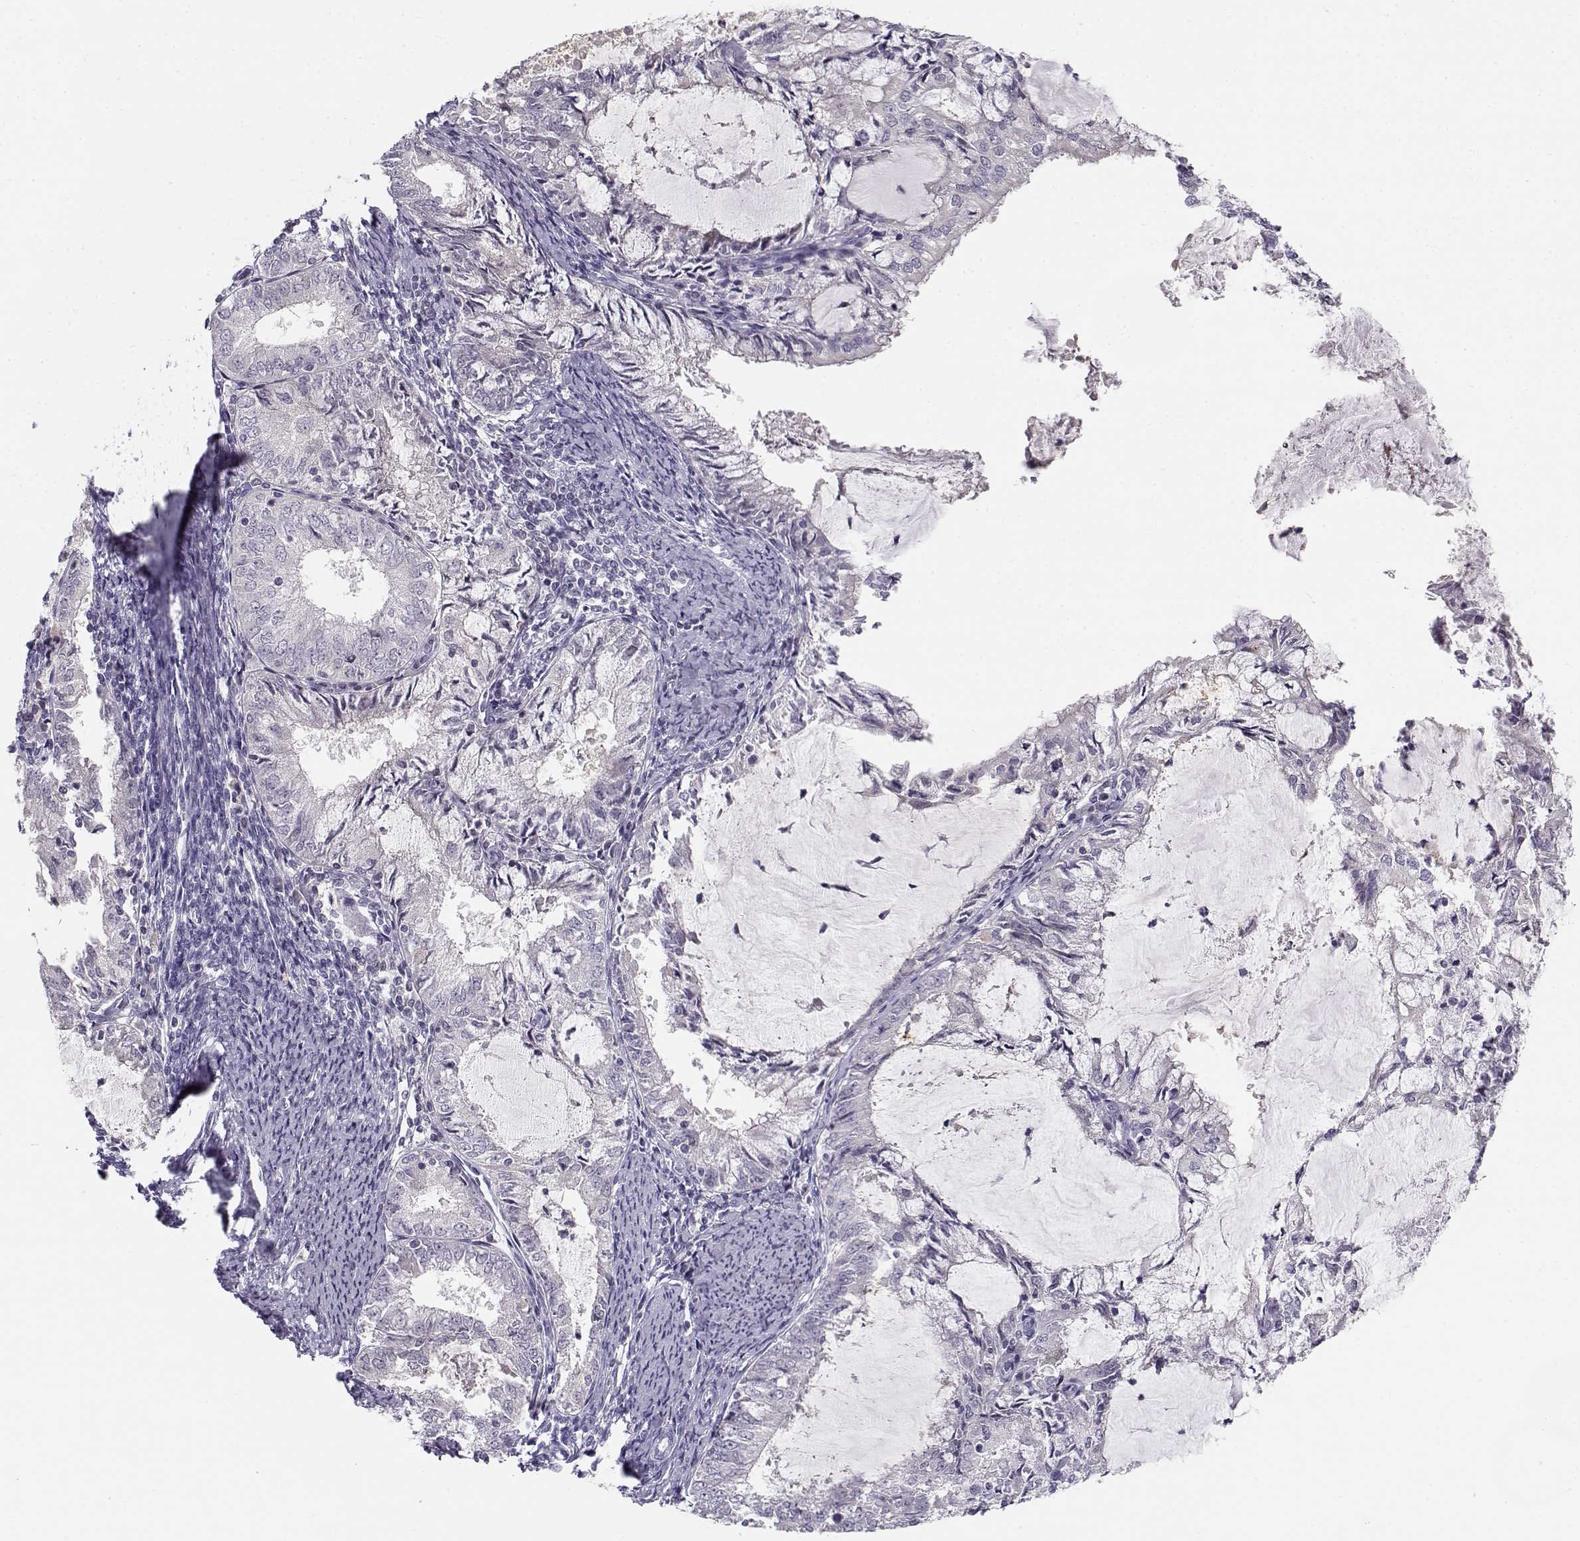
{"staining": {"intensity": "negative", "quantity": "none", "location": "none"}, "tissue": "endometrial cancer", "cell_type": "Tumor cells", "image_type": "cancer", "snomed": [{"axis": "morphology", "description": "Adenocarcinoma, NOS"}, {"axis": "topography", "description": "Endometrium"}], "caption": "High power microscopy photomicrograph of an immunohistochemistry (IHC) micrograph of endometrial cancer, revealing no significant staining in tumor cells.", "gene": "DDX25", "patient": {"sex": "female", "age": 57}}